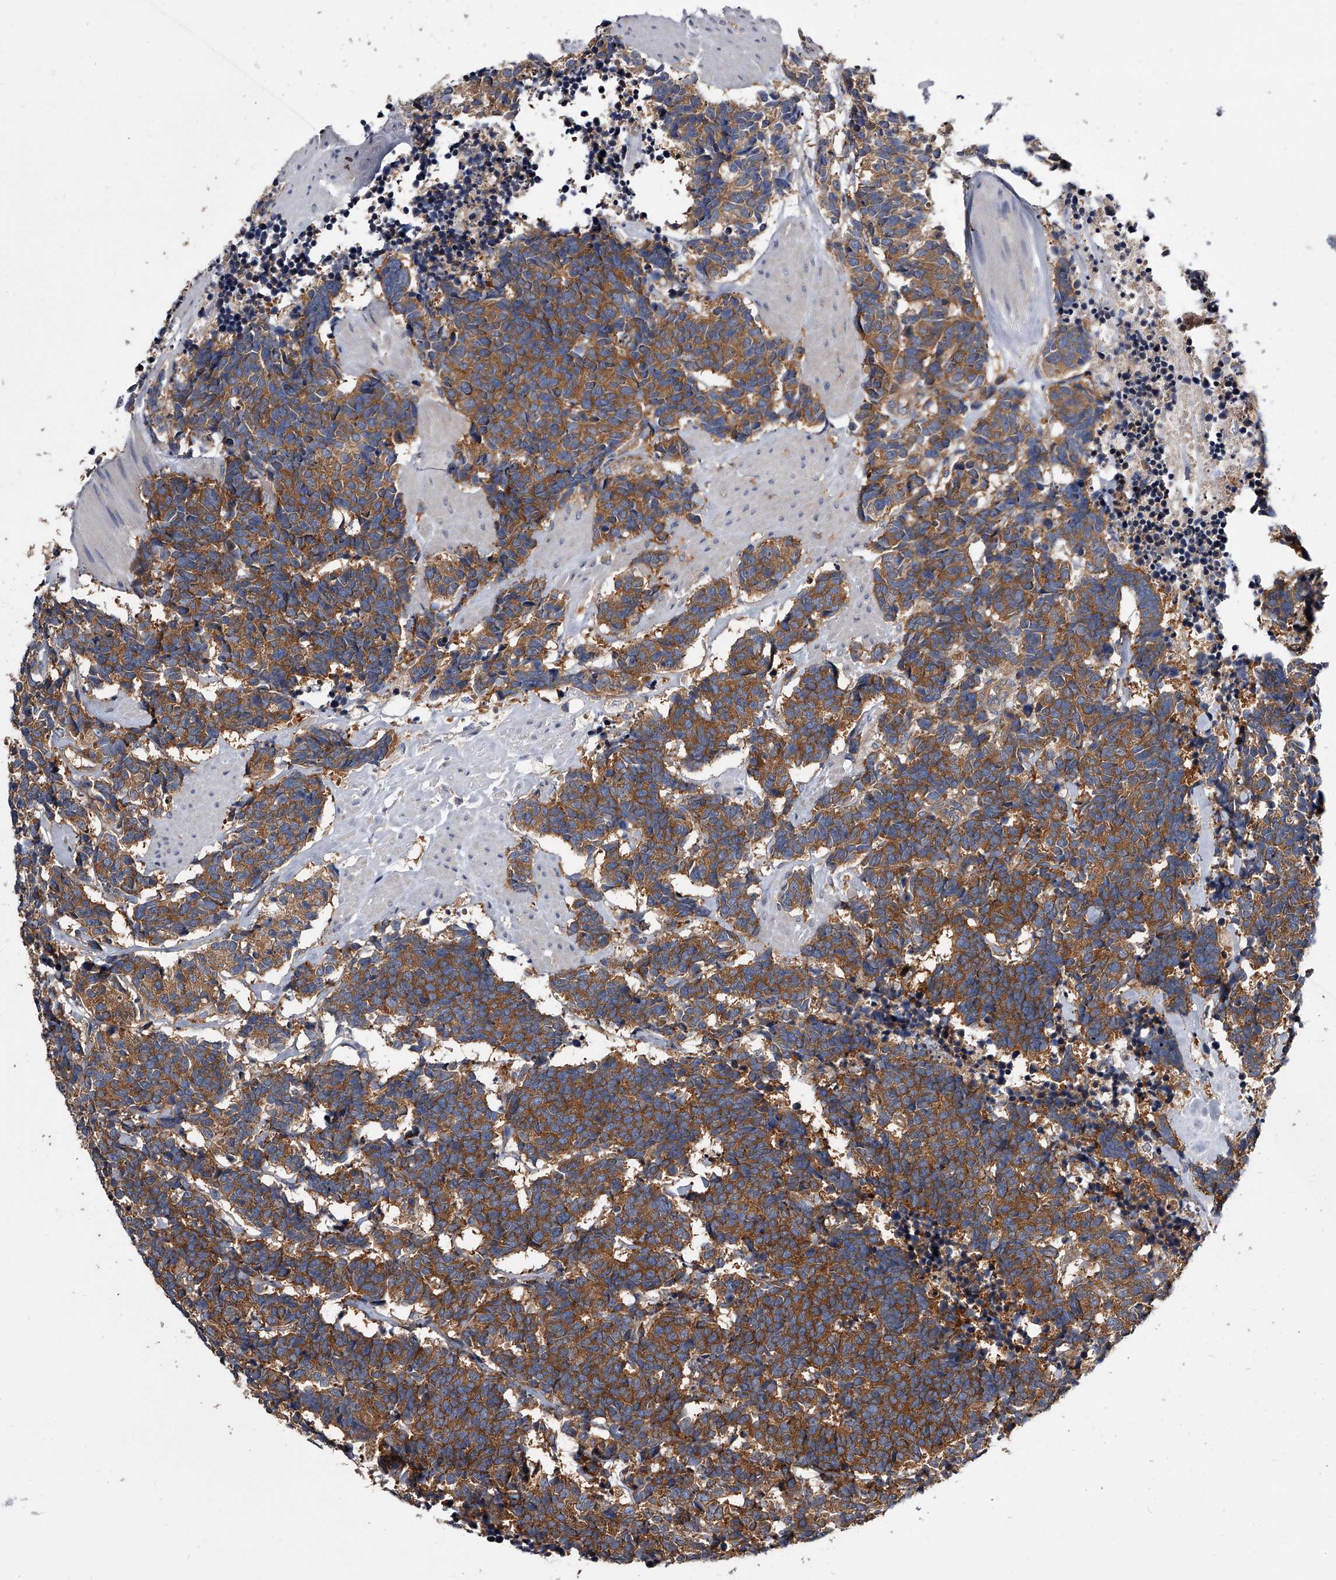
{"staining": {"intensity": "moderate", "quantity": ">75%", "location": "cytoplasmic/membranous"}, "tissue": "carcinoid", "cell_type": "Tumor cells", "image_type": "cancer", "snomed": [{"axis": "morphology", "description": "Carcinoma, NOS"}, {"axis": "morphology", "description": "Carcinoid, malignant, NOS"}, {"axis": "topography", "description": "Urinary bladder"}], "caption": "This is an image of immunohistochemistry staining of carcinoid, which shows moderate expression in the cytoplasmic/membranous of tumor cells.", "gene": "GAPVD1", "patient": {"sex": "male", "age": 57}}